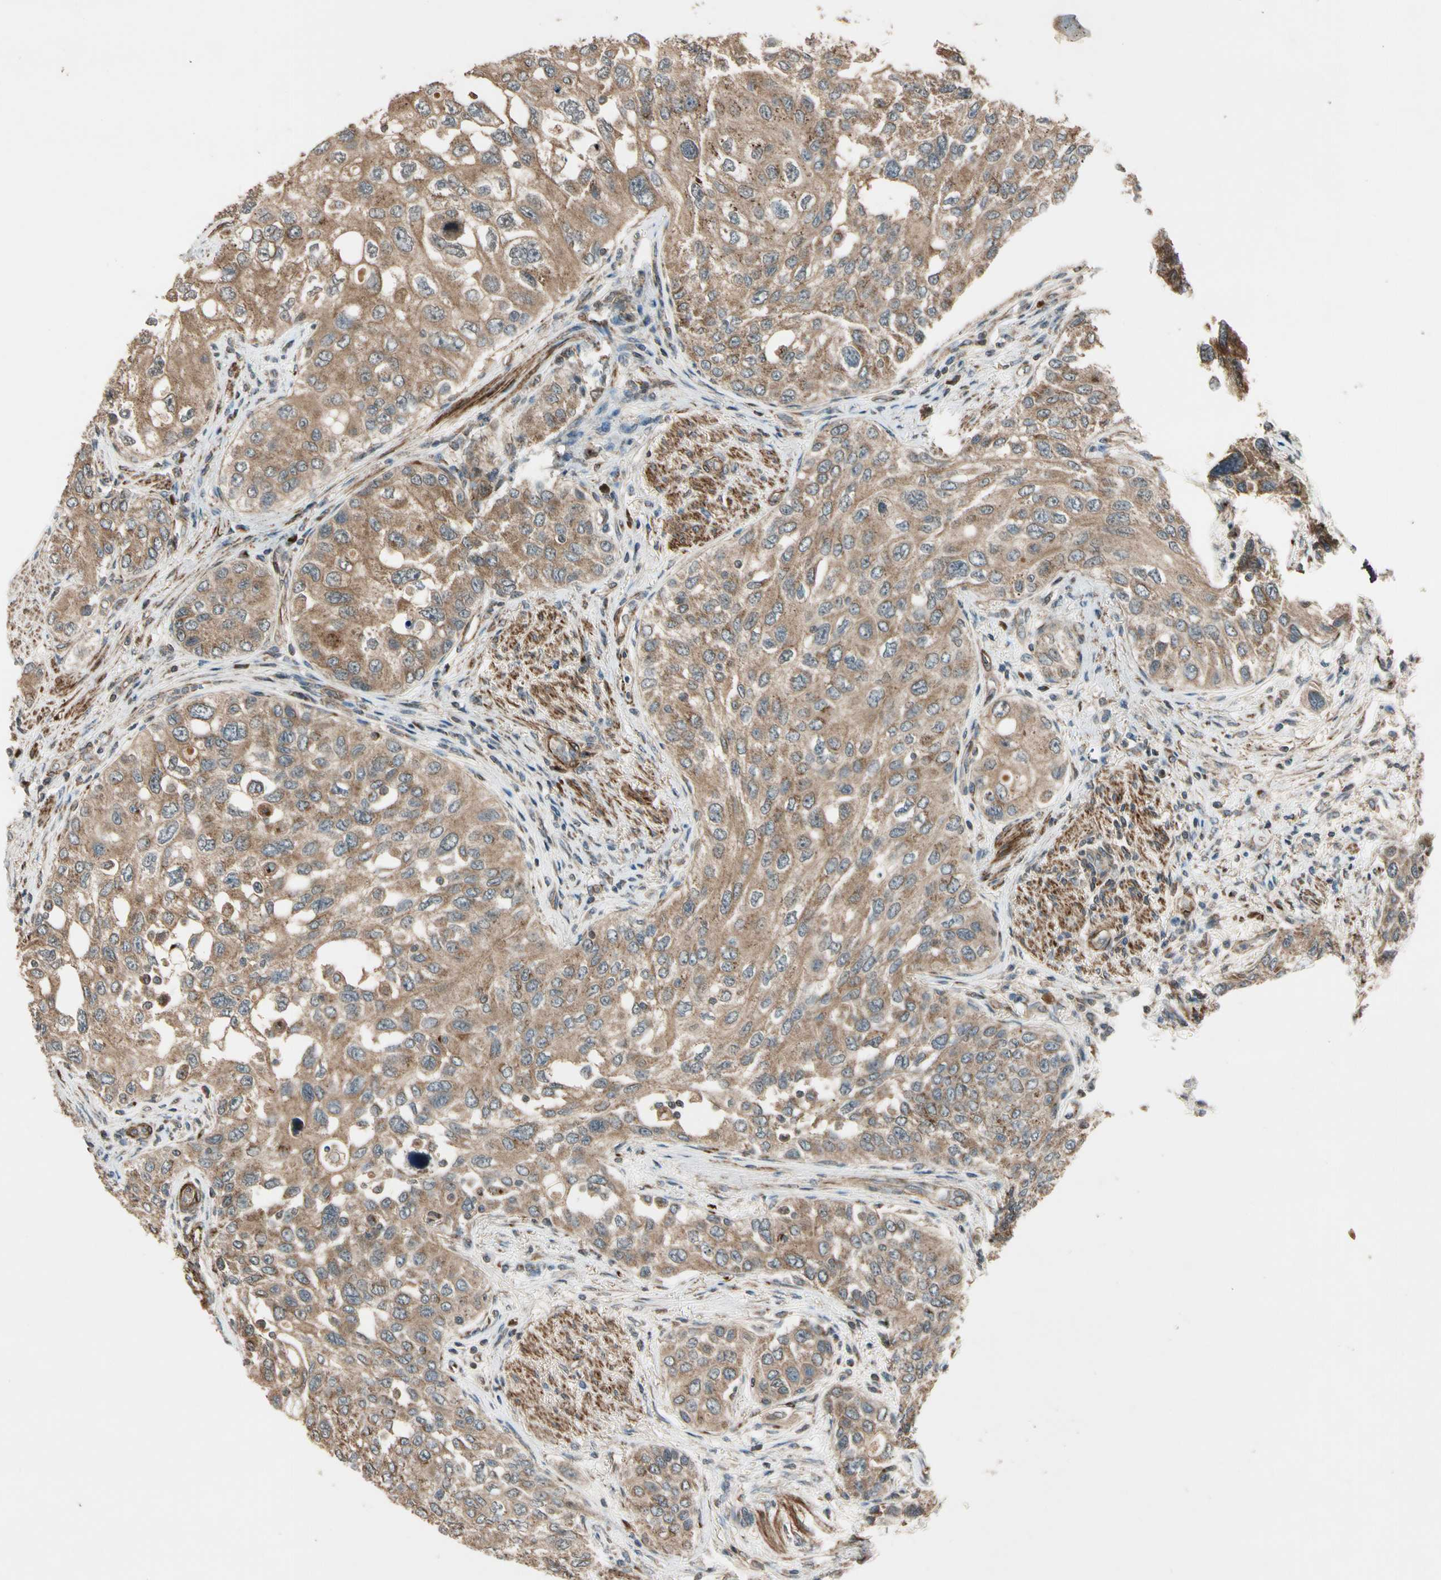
{"staining": {"intensity": "moderate", "quantity": ">75%", "location": "cytoplasmic/membranous"}, "tissue": "urothelial cancer", "cell_type": "Tumor cells", "image_type": "cancer", "snomed": [{"axis": "morphology", "description": "Urothelial carcinoma, High grade"}, {"axis": "topography", "description": "Urinary bladder"}], "caption": "Immunohistochemistry (IHC) (DAB (3,3'-diaminobenzidine)) staining of urothelial cancer reveals moderate cytoplasmic/membranous protein staining in approximately >75% of tumor cells.", "gene": "GCK", "patient": {"sex": "female", "age": 56}}